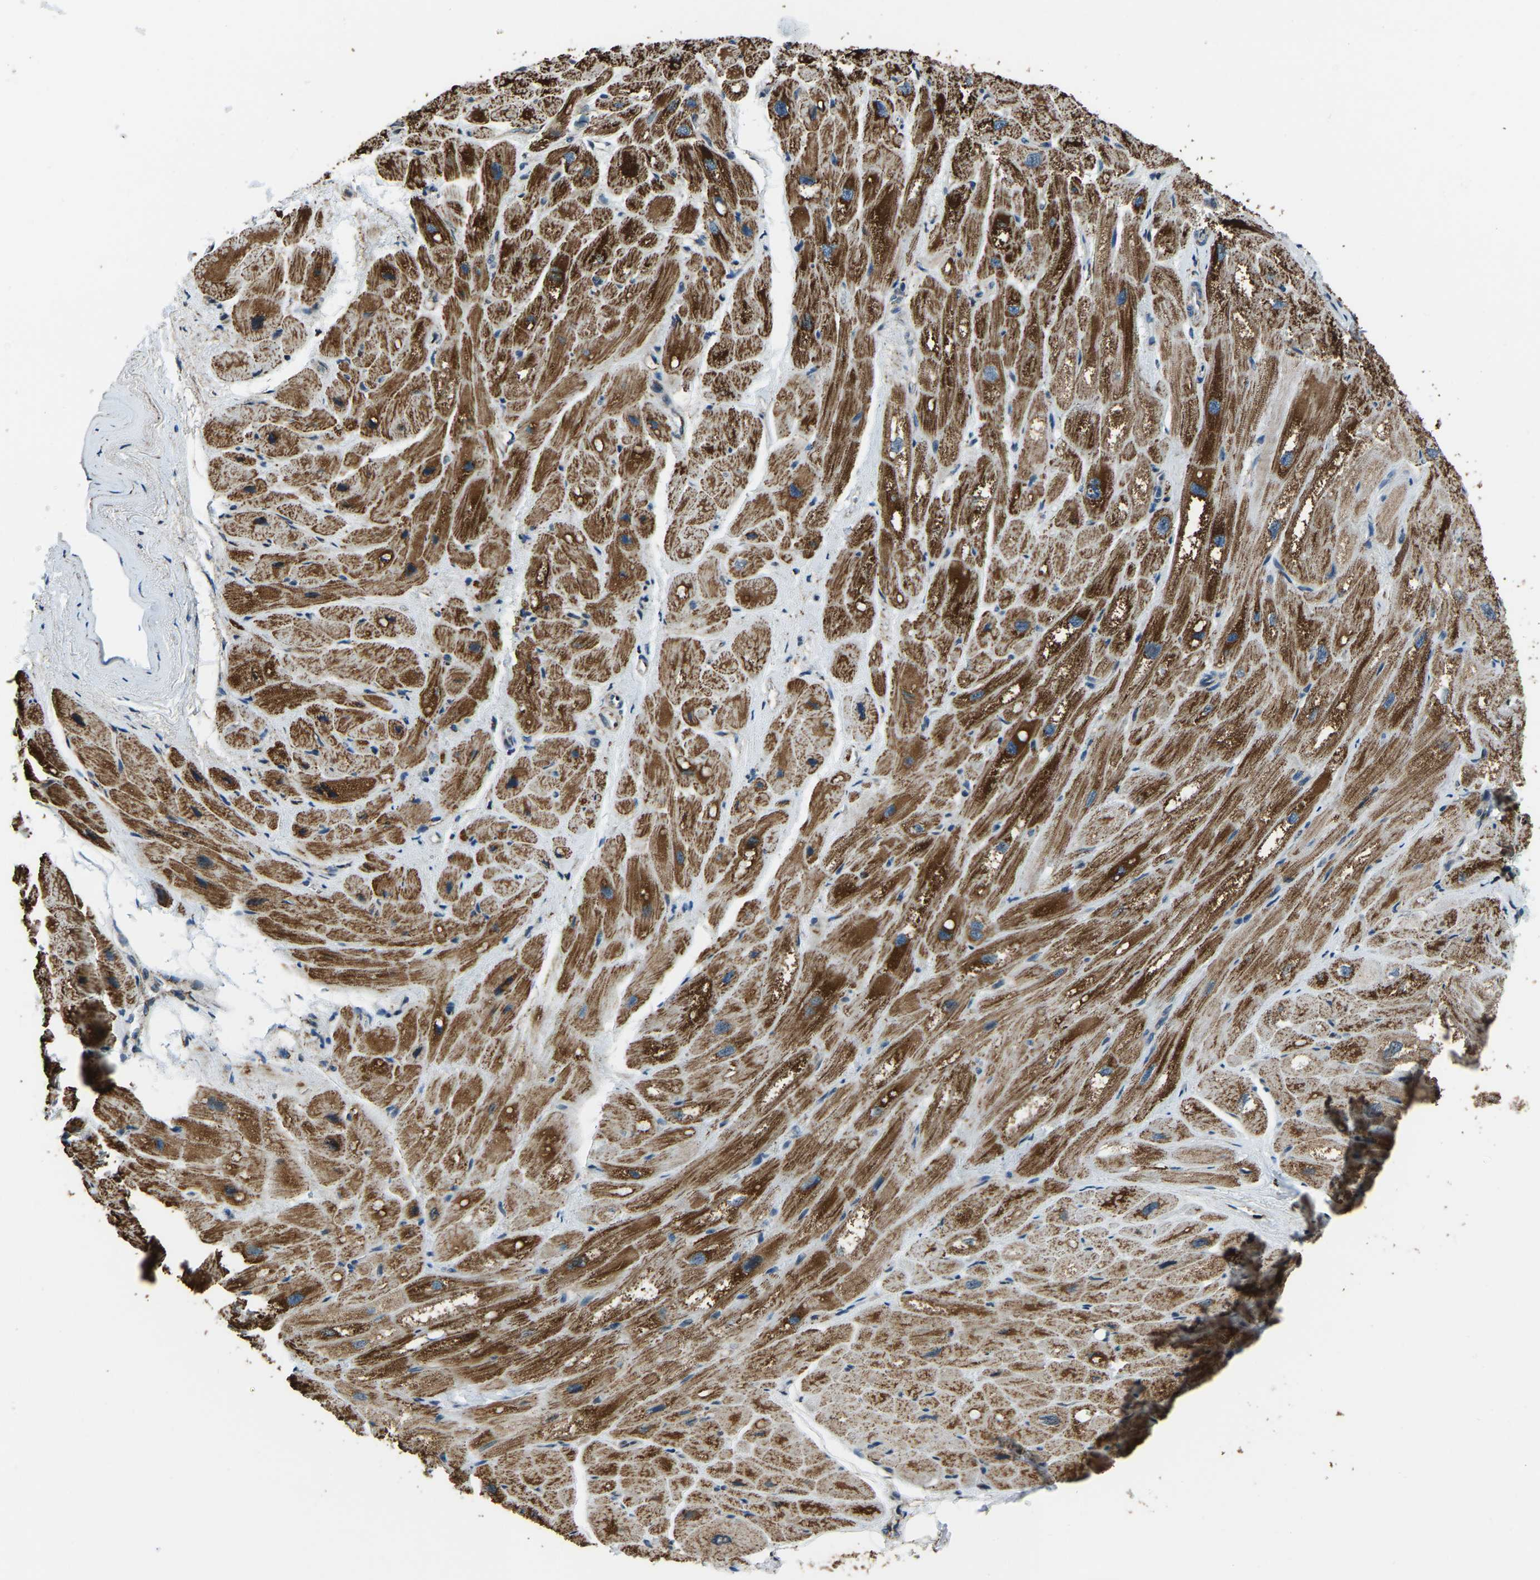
{"staining": {"intensity": "strong", "quantity": ">75%", "location": "cytoplasmic/membranous"}, "tissue": "heart muscle", "cell_type": "Cardiomyocytes", "image_type": "normal", "snomed": [{"axis": "morphology", "description": "Normal tissue, NOS"}, {"axis": "topography", "description": "Heart"}], "caption": "Protein staining reveals strong cytoplasmic/membranous expression in about >75% of cardiomyocytes in unremarkable heart muscle.", "gene": "RBM33", "patient": {"sex": "male", "age": 49}}